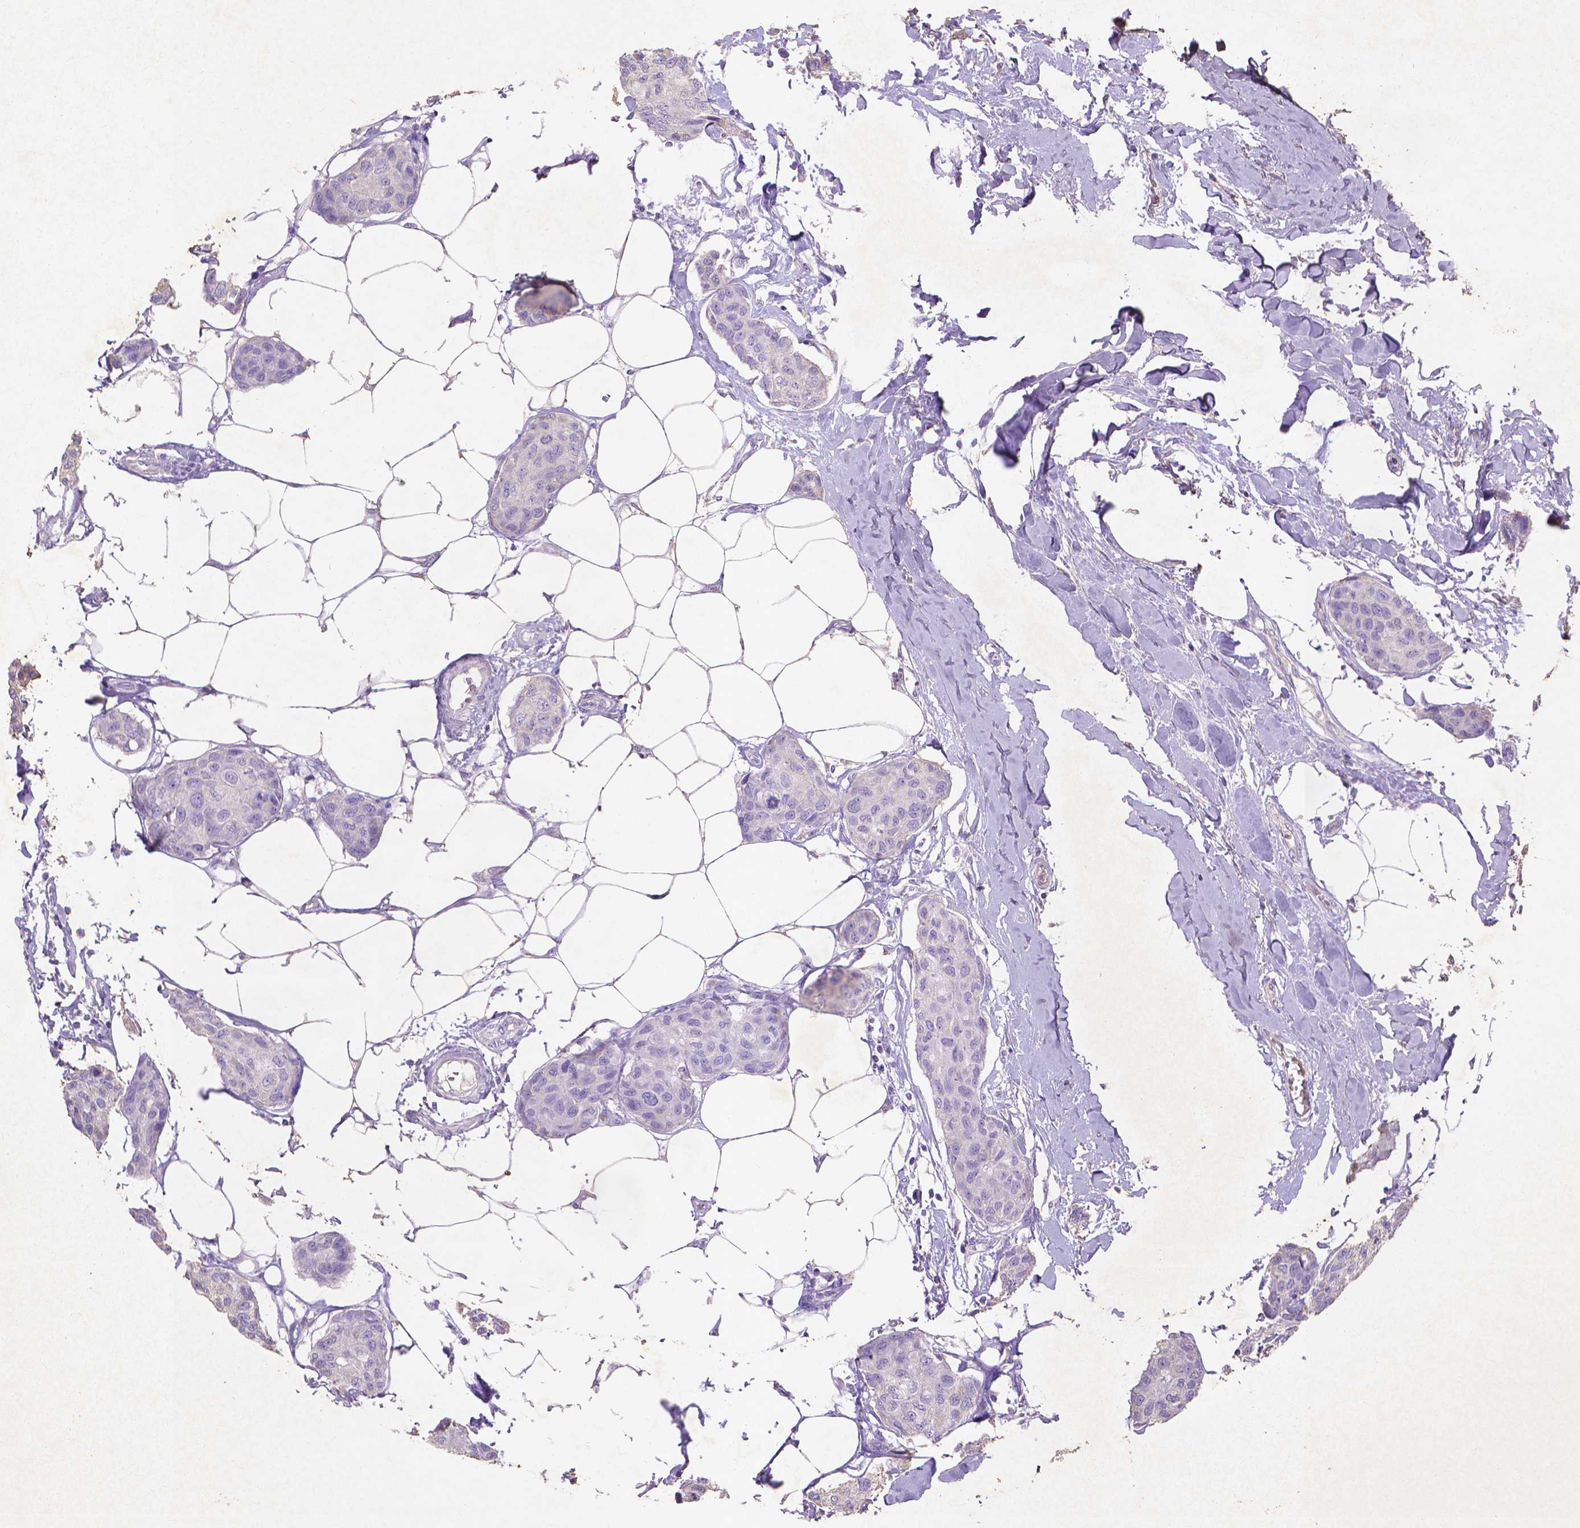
{"staining": {"intensity": "negative", "quantity": "none", "location": "none"}, "tissue": "breast cancer", "cell_type": "Tumor cells", "image_type": "cancer", "snomed": [{"axis": "morphology", "description": "Duct carcinoma"}, {"axis": "topography", "description": "Breast"}], "caption": "IHC of invasive ductal carcinoma (breast) shows no positivity in tumor cells. (DAB (3,3'-diaminobenzidine) immunohistochemistry (IHC), high magnification).", "gene": "MMP11", "patient": {"sex": "female", "age": 80}}